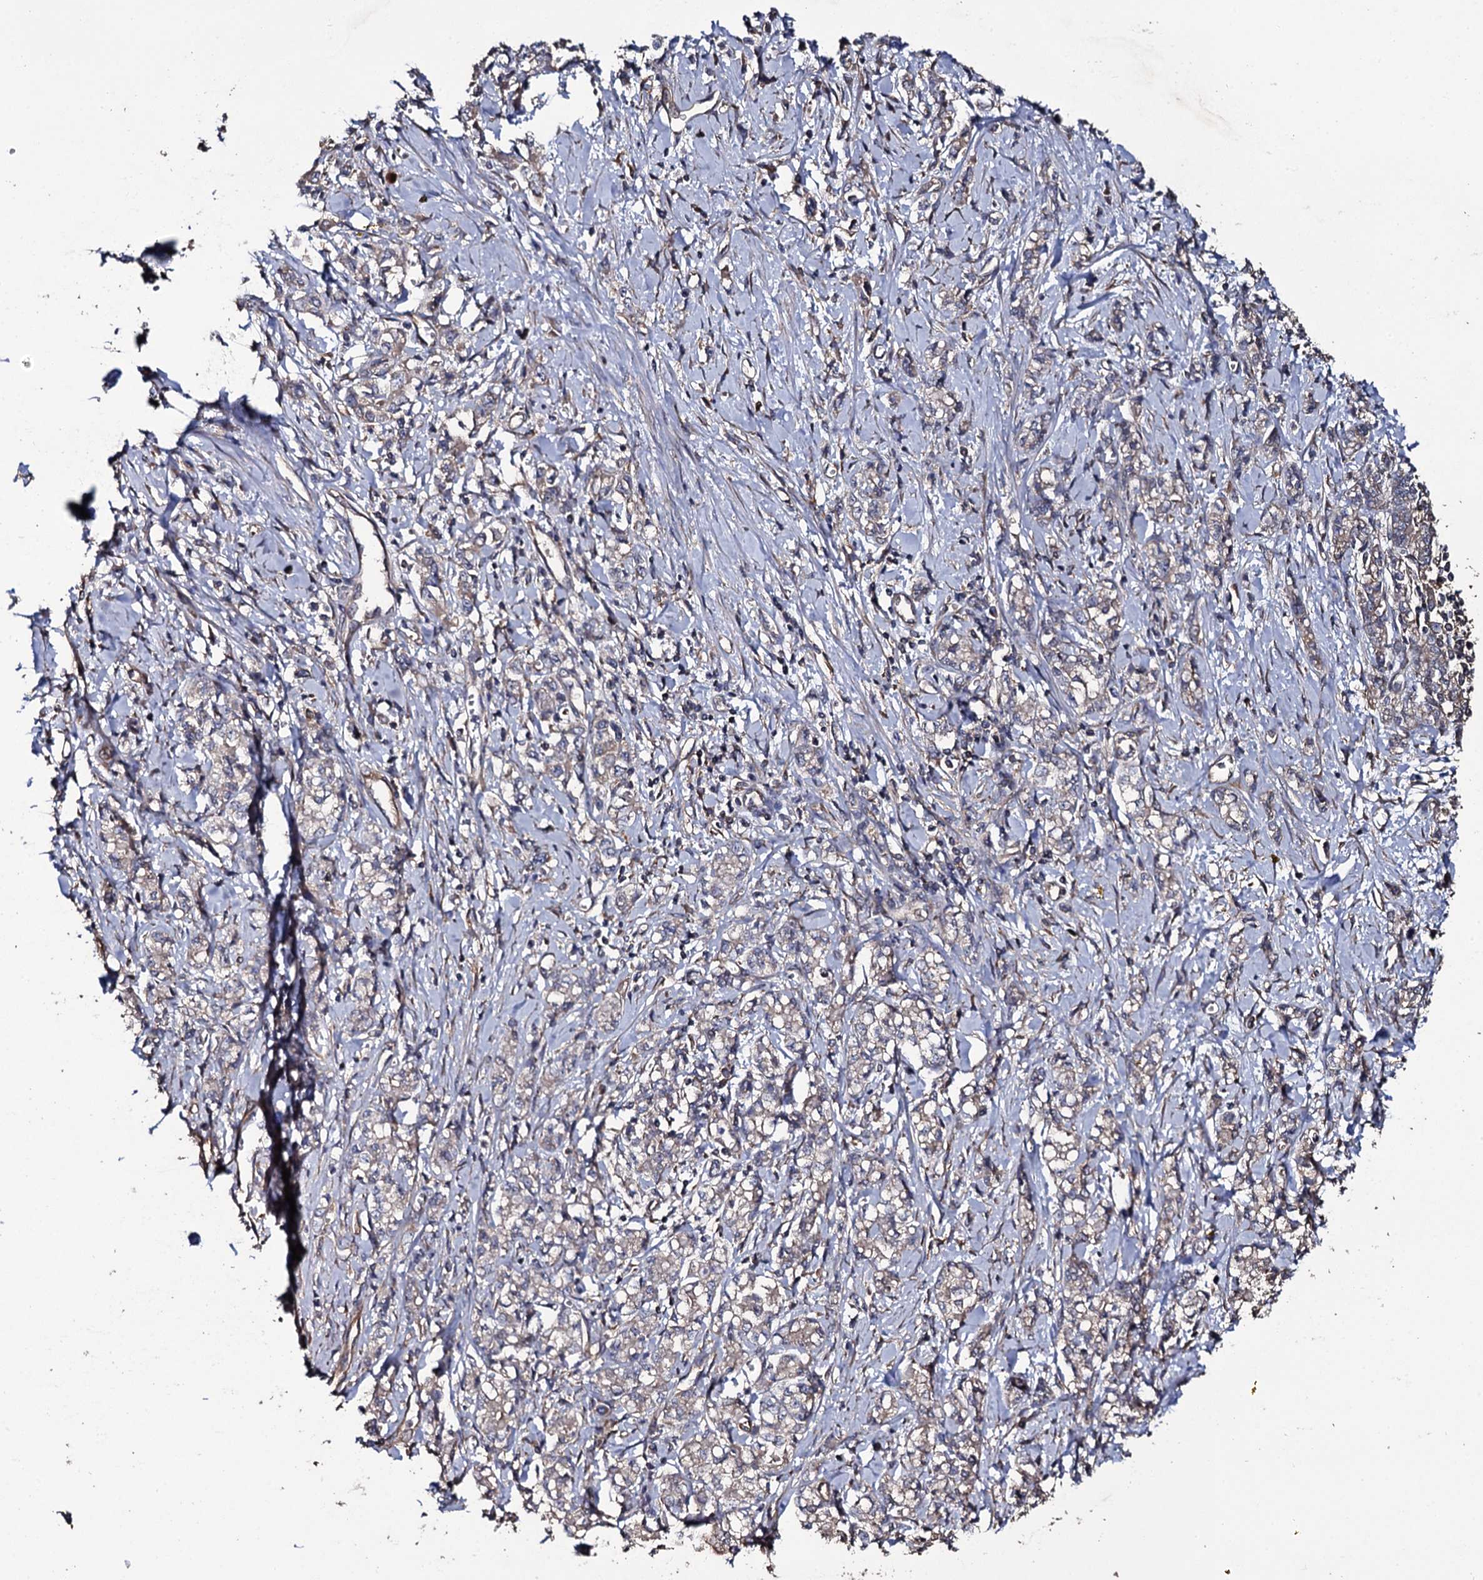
{"staining": {"intensity": "weak", "quantity": "<25%", "location": "cytoplasmic/membranous"}, "tissue": "stomach cancer", "cell_type": "Tumor cells", "image_type": "cancer", "snomed": [{"axis": "morphology", "description": "Adenocarcinoma, NOS"}, {"axis": "topography", "description": "Stomach"}], "caption": "IHC of human stomach adenocarcinoma displays no positivity in tumor cells.", "gene": "TTC23", "patient": {"sex": "female", "age": 76}}